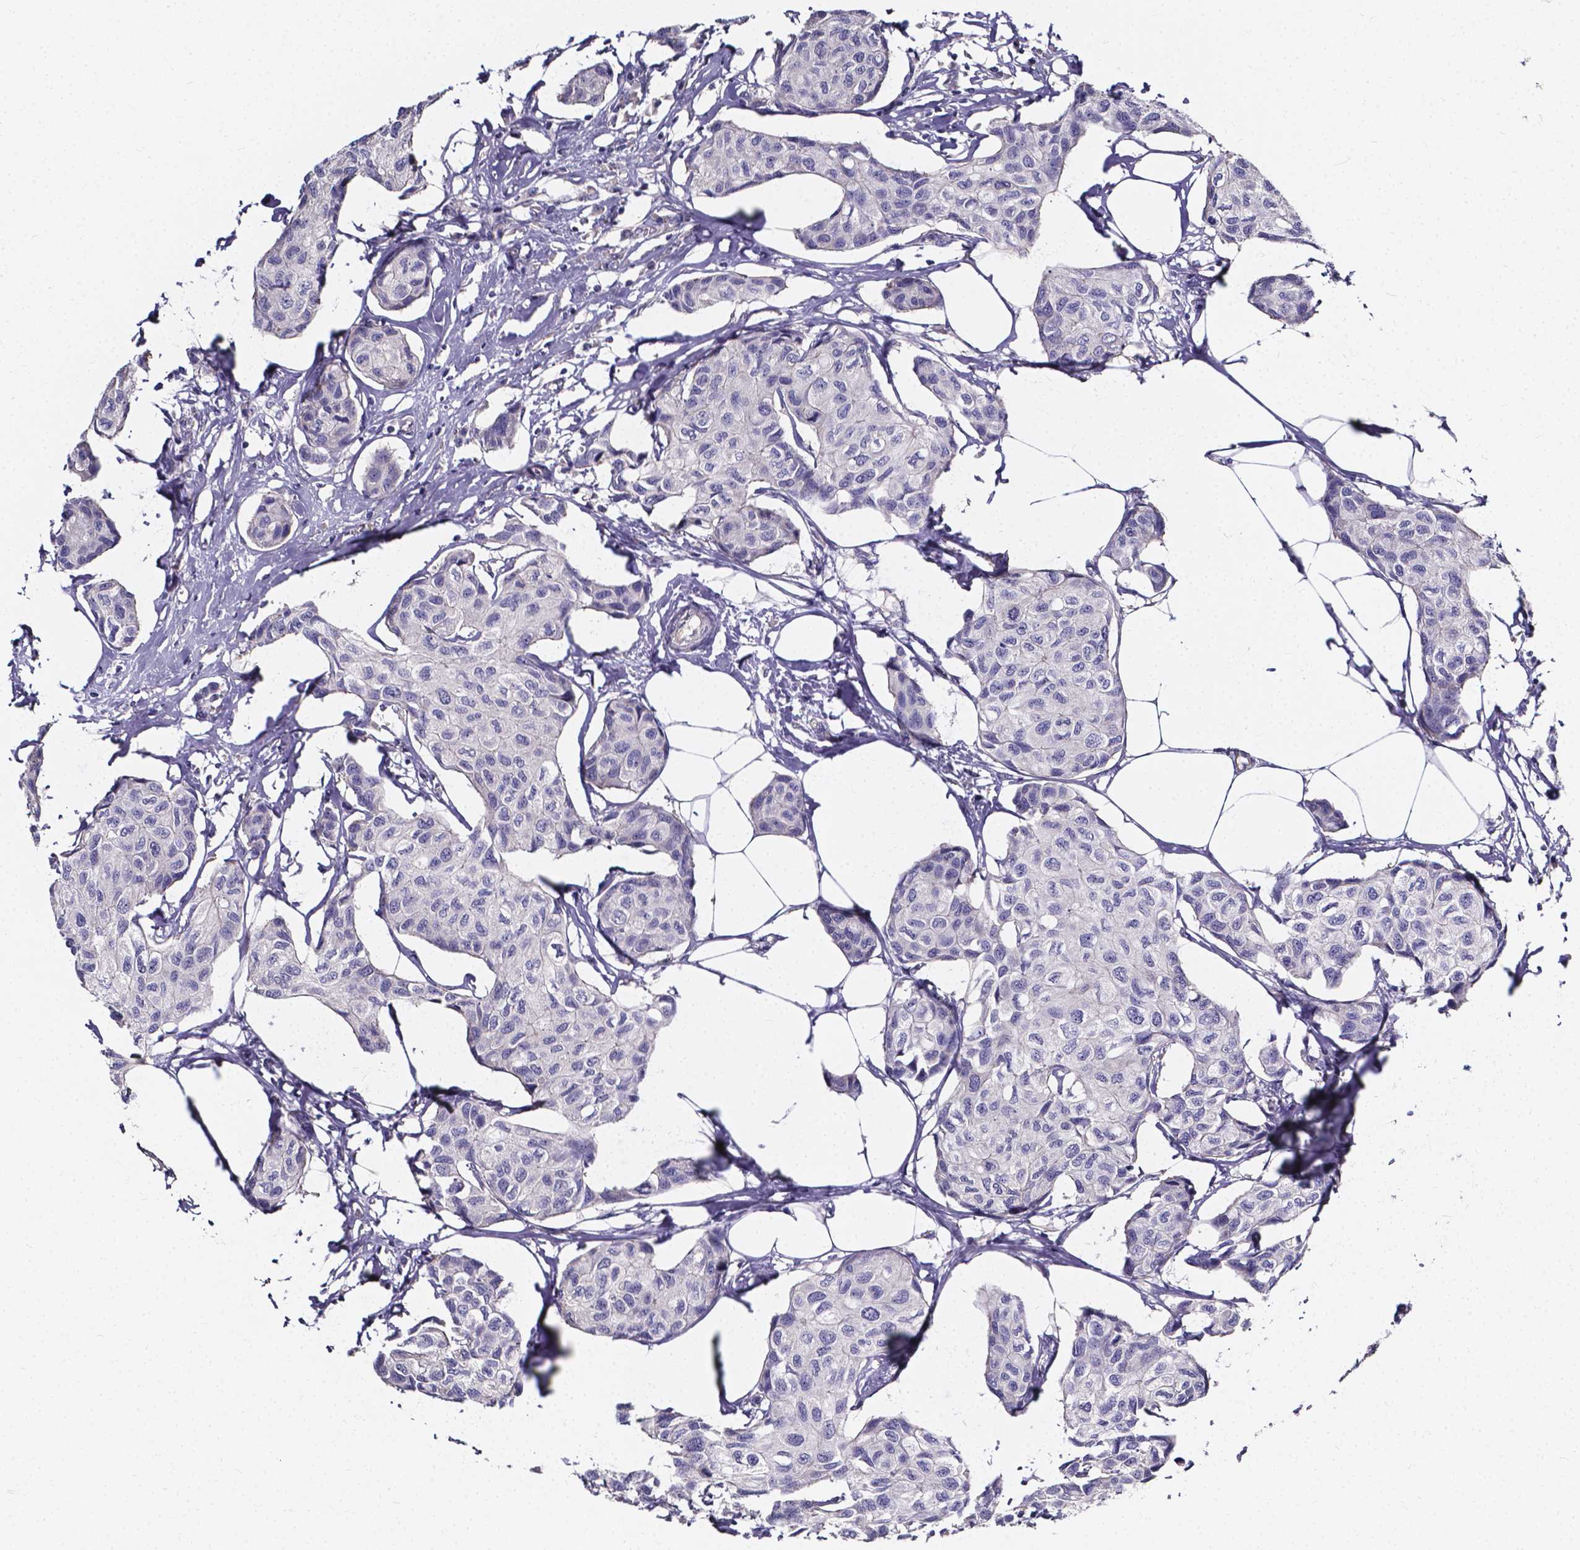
{"staining": {"intensity": "negative", "quantity": "none", "location": "none"}, "tissue": "breast cancer", "cell_type": "Tumor cells", "image_type": "cancer", "snomed": [{"axis": "morphology", "description": "Duct carcinoma"}, {"axis": "topography", "description": "Breast"}], "caption": "DAB (3,3'-diaminobenzidine) immunohistochemical staining of human breast invasive ductal carcinoma exhibits no significant expression in tumor cells.", "gene": "CACNG8", "patient": {"sex": "female", "age": 80}}